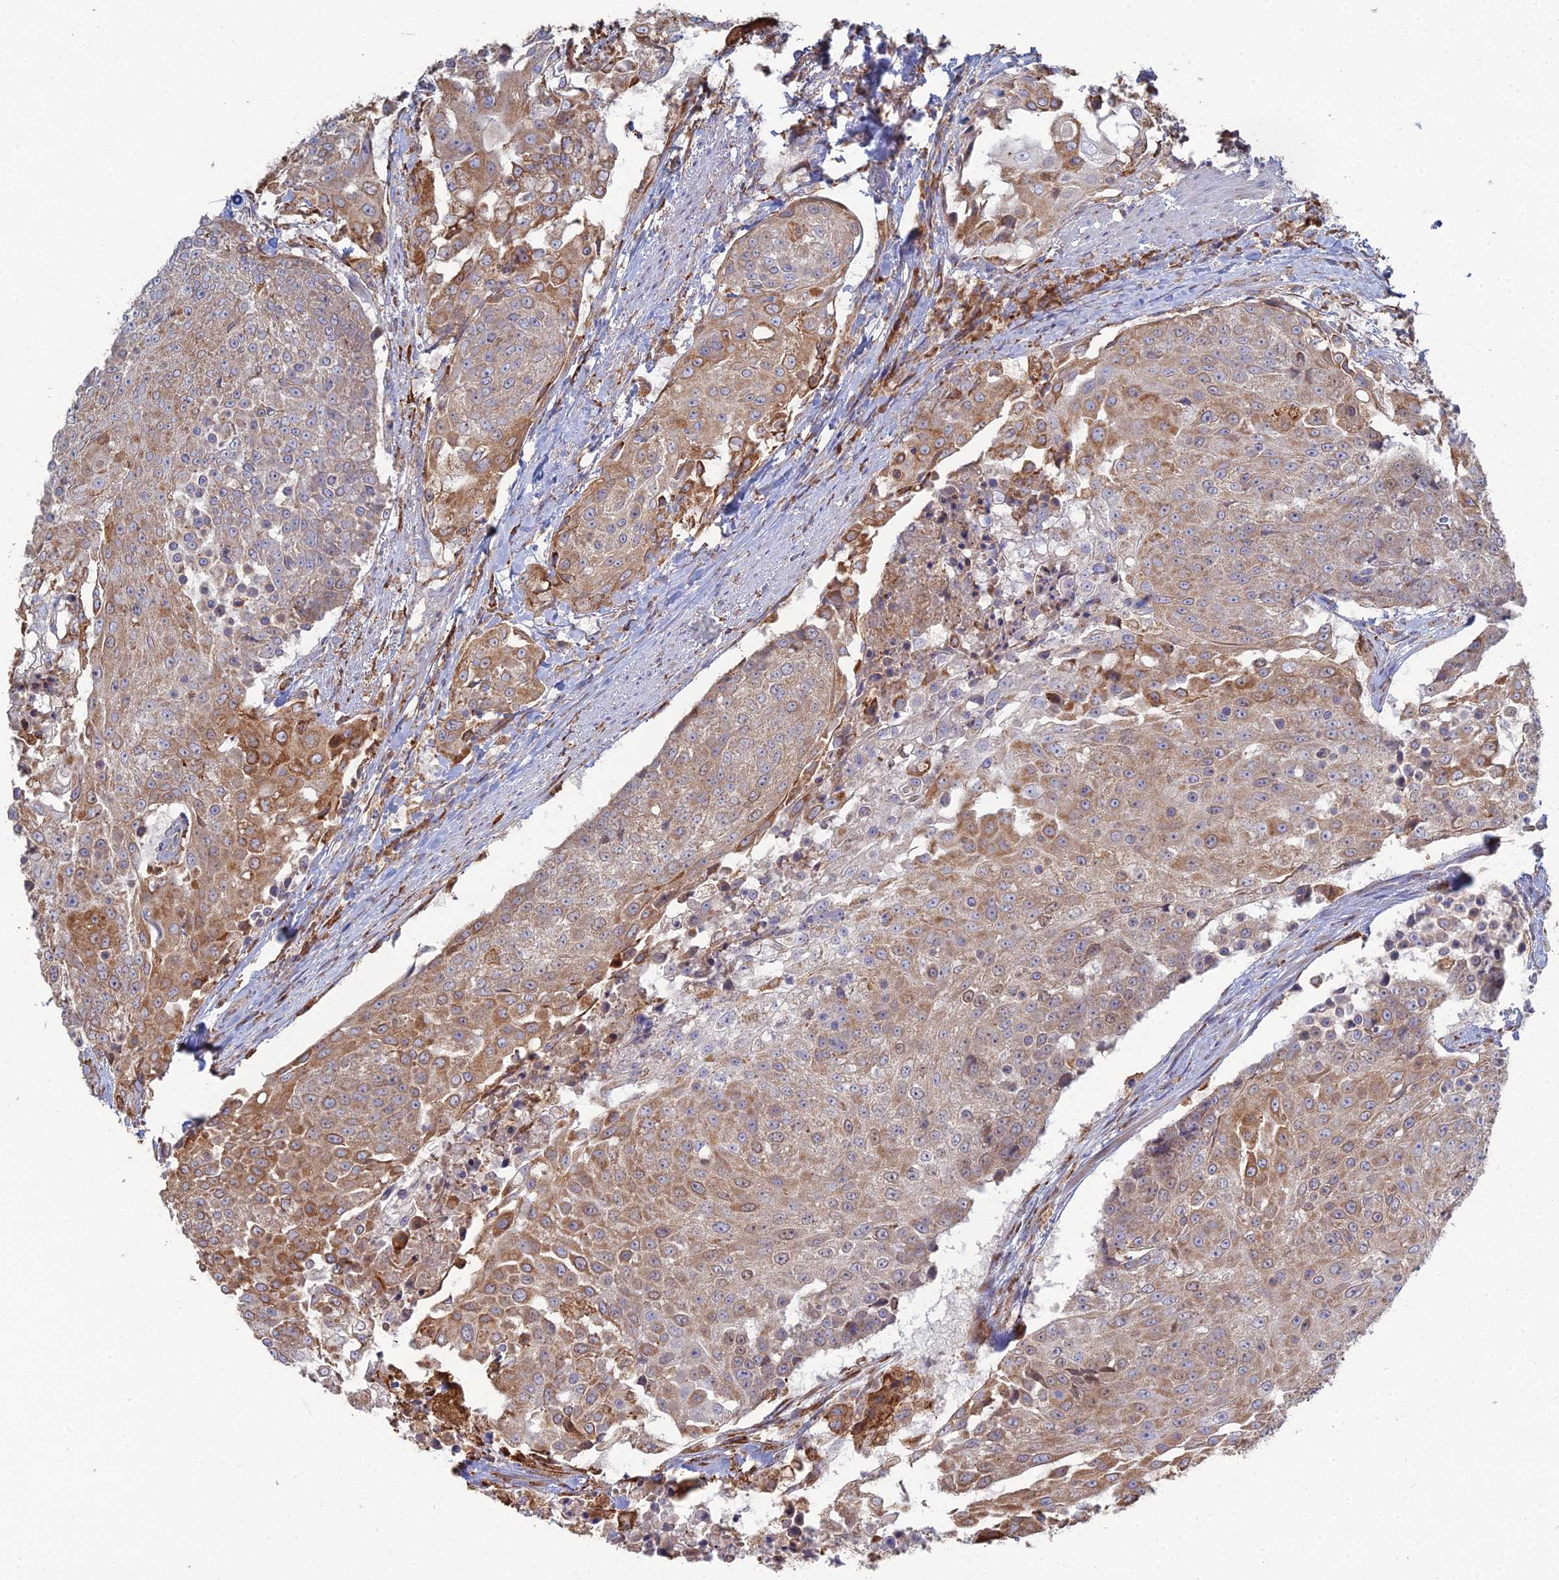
{"staining": {"intensity": "moderate", "quantity": ">75%", "location": "cytoplasmic/membranous"}, "tissue": "urothelial cancer", "cell_type": "Tumor cells", "image_type": "cancer", "snomed": [{"axis": "morphology", "description": "Urothelial carcinoma, High grade"}, {"axis": "topography", "description": "Urinary bladder"}], "caption": "Immunohistochemistry (IHC) (DAB) staining of urothelial carcinoma (high-grade) demonstrates moderate cytoplasmic/membranous protein positivity in approximately >75% of tumor cells.", "gene": "TRAPPC6A", "patient": {"sex": "female", "age": 63}}